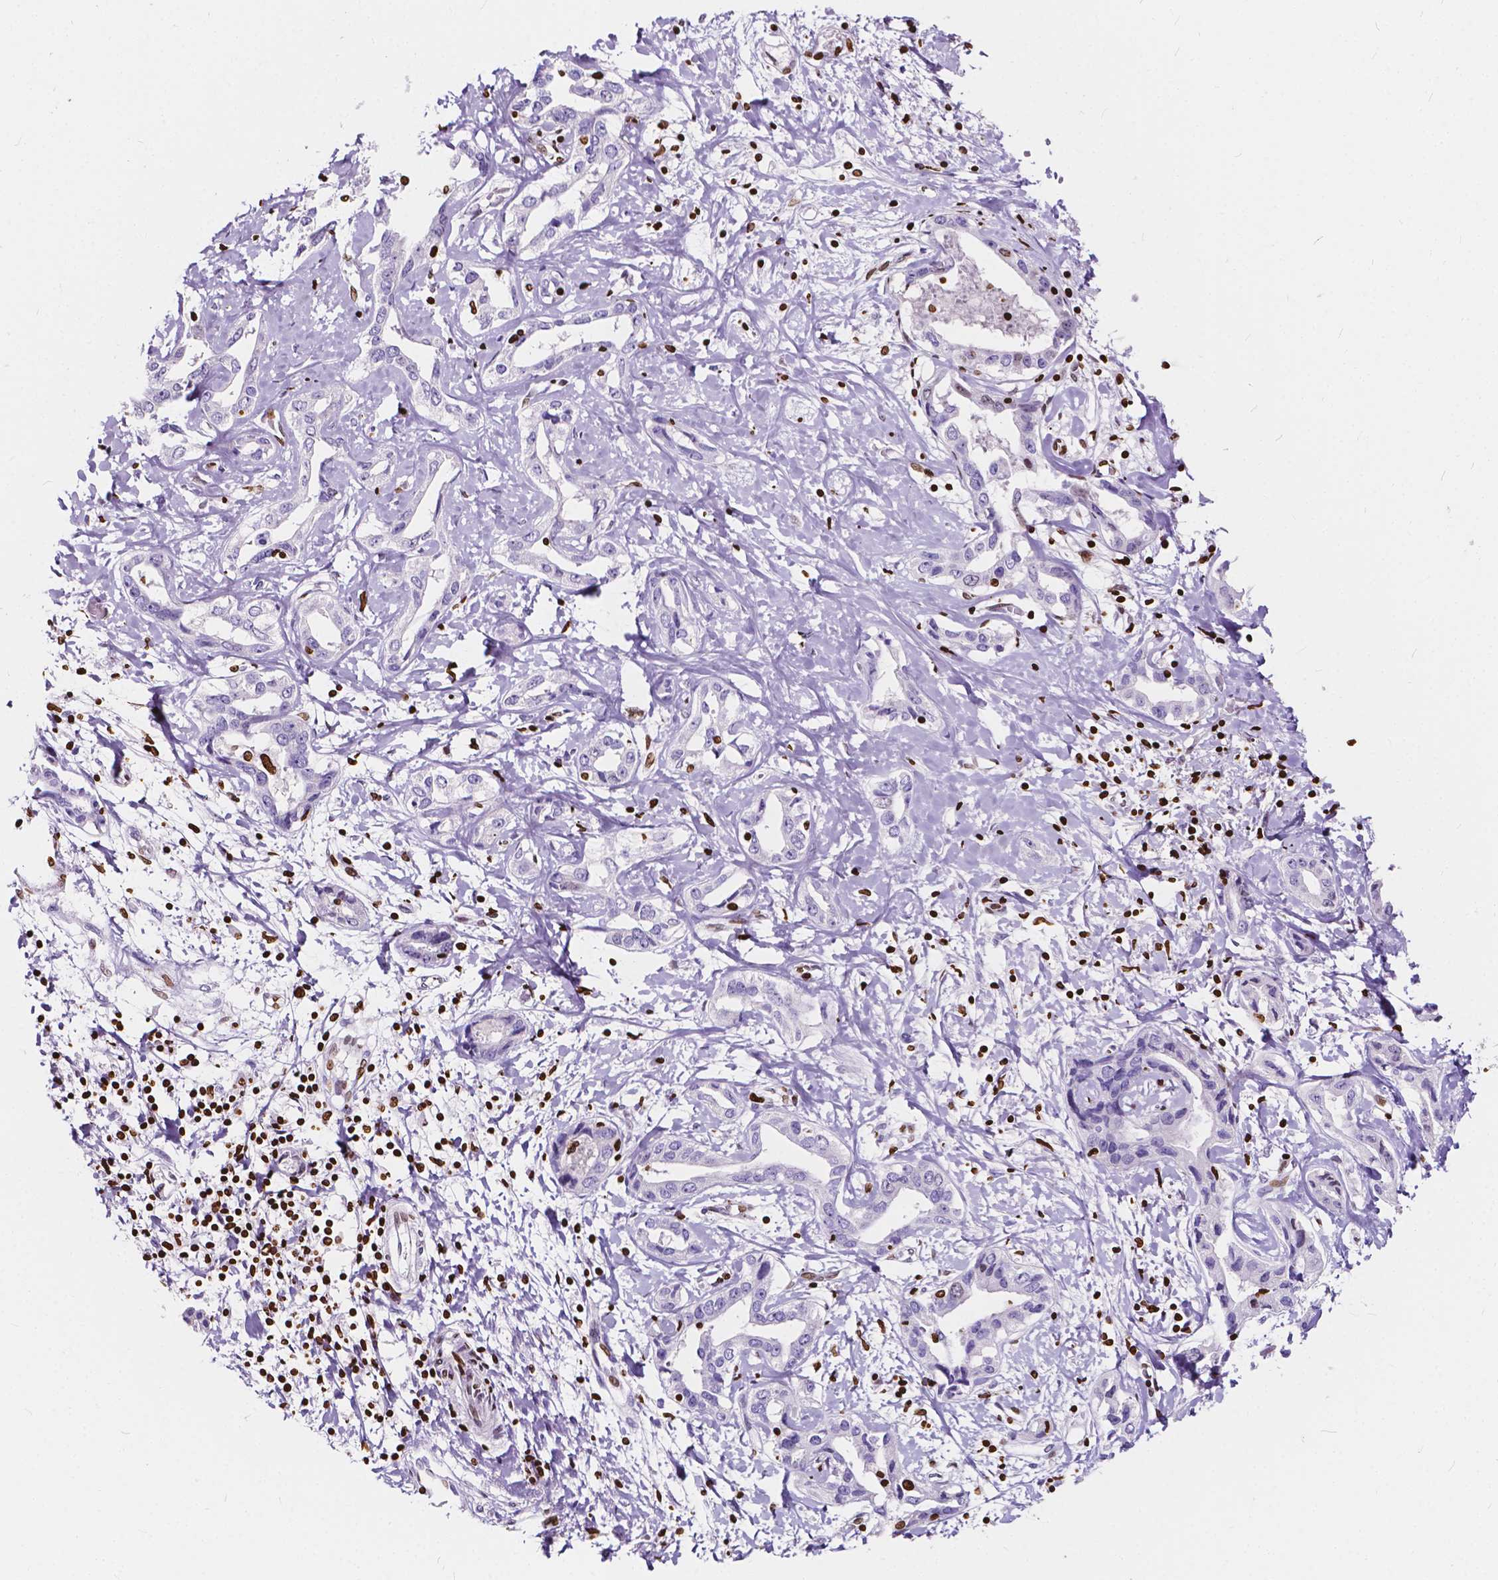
{"staining": {"intensity": "negative", "quantity": "none", "location": "none"}, "tissue": "liver cancer", "cell_type": "Tumor cells", "image_type": "cancer", "snomed": [{"axis": "morphology", "description": "Cholangiocarcinoma"}, {"axis": "topography", "description": "Liver"}], "caption": "Protein analysis of cholangiocarcinoma (liver) shows no significant expression in tumor cells.", "gene": "CBY3", "patient": {"sex": "male", "age": 59}}